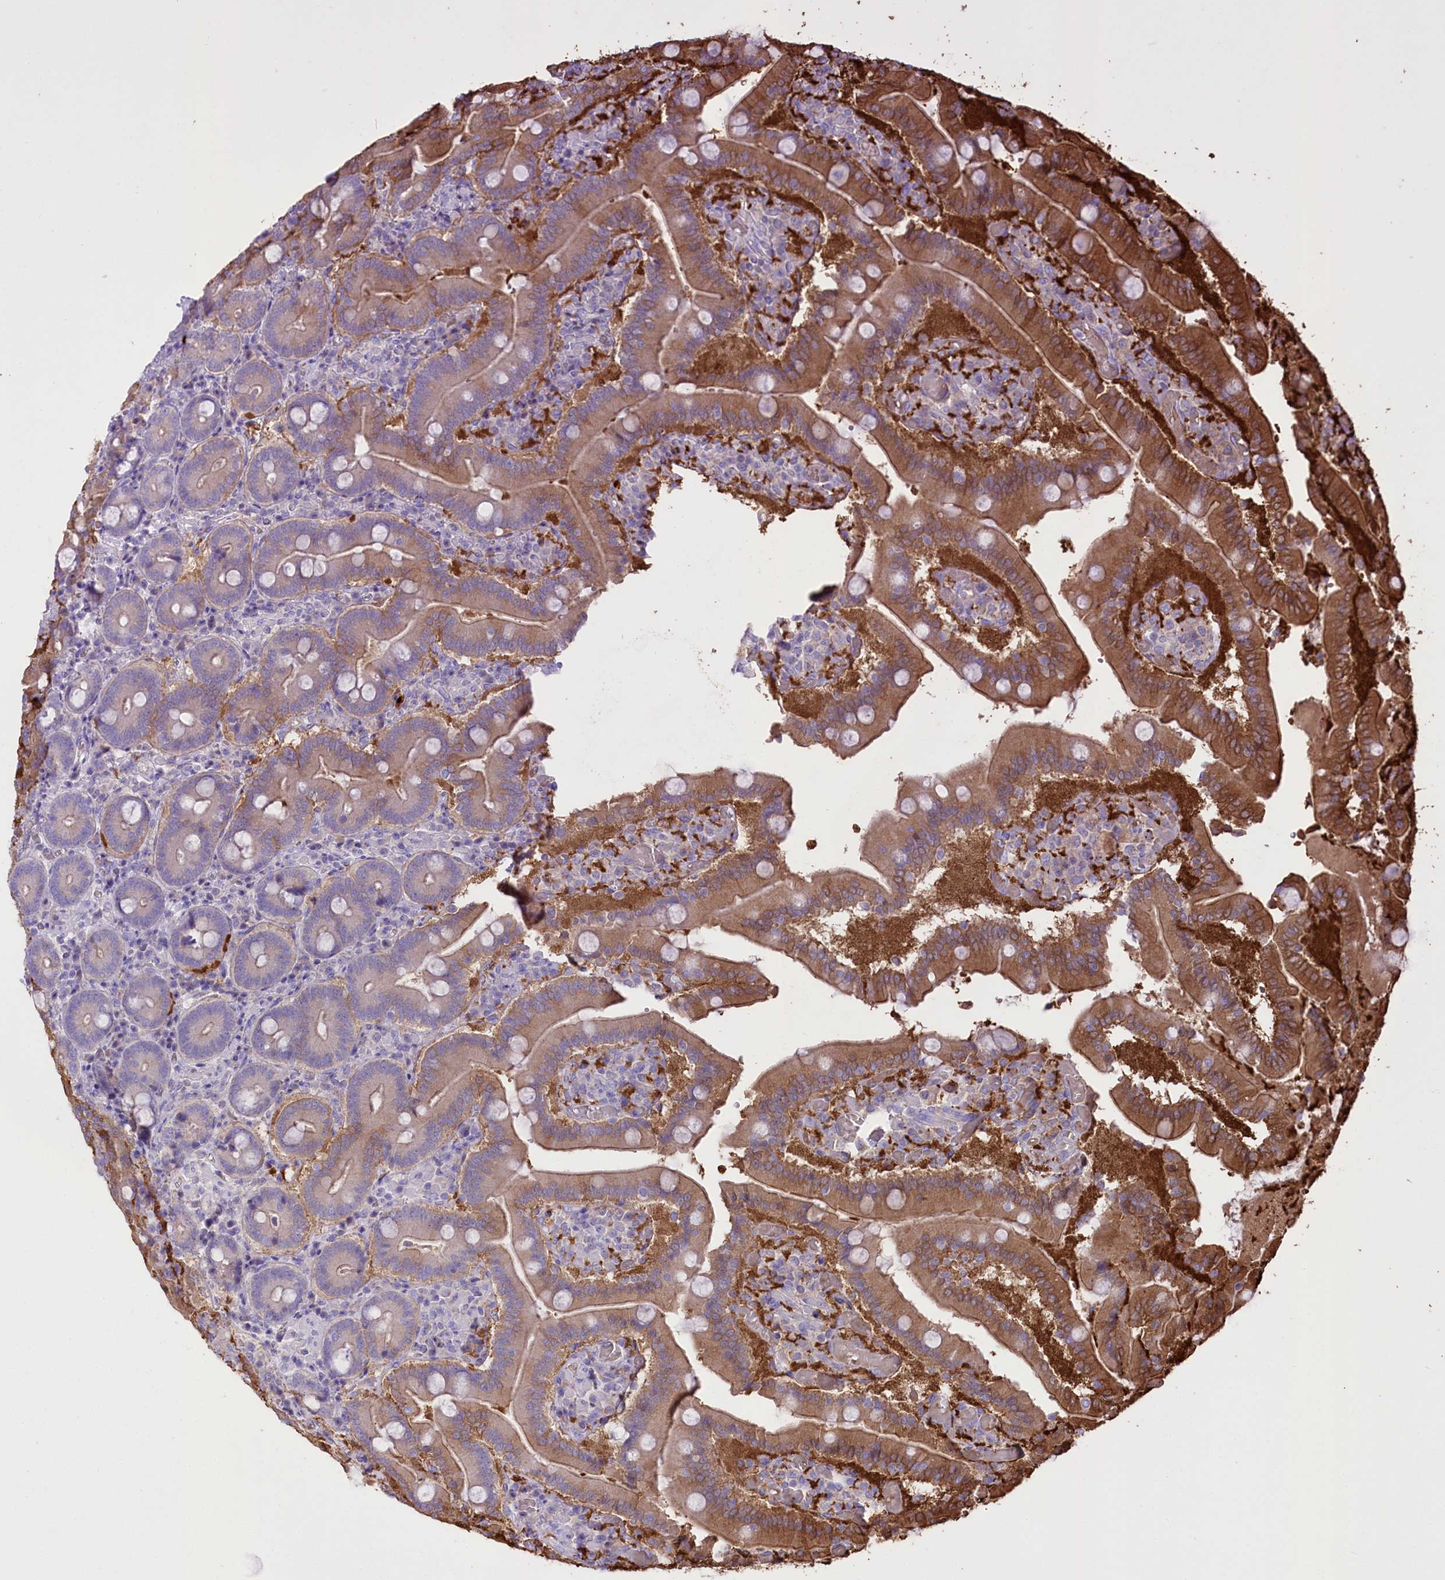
{"staining": {"intensity": "moderate", "quantity": ">75%", "location": "cytoplasmic/membranous"}, "tissue": "duodenum", "cell_type": "Glandular cells", "image_type": "normal", "snomed": [{"axis": "morphology", "description": "Normal tissue, NOS"}, {"axis": "topography", "description": "Duodenum"}], "caption": "The photomicrograph demonstrates immunohistochemical staining of normal duodenum. There is moderate cytoplasmic/membranous expression is identified in approximately >75% of glandular cells.", "gene": "PRSS53", "patient": {"sex": "female", "age": 62}}